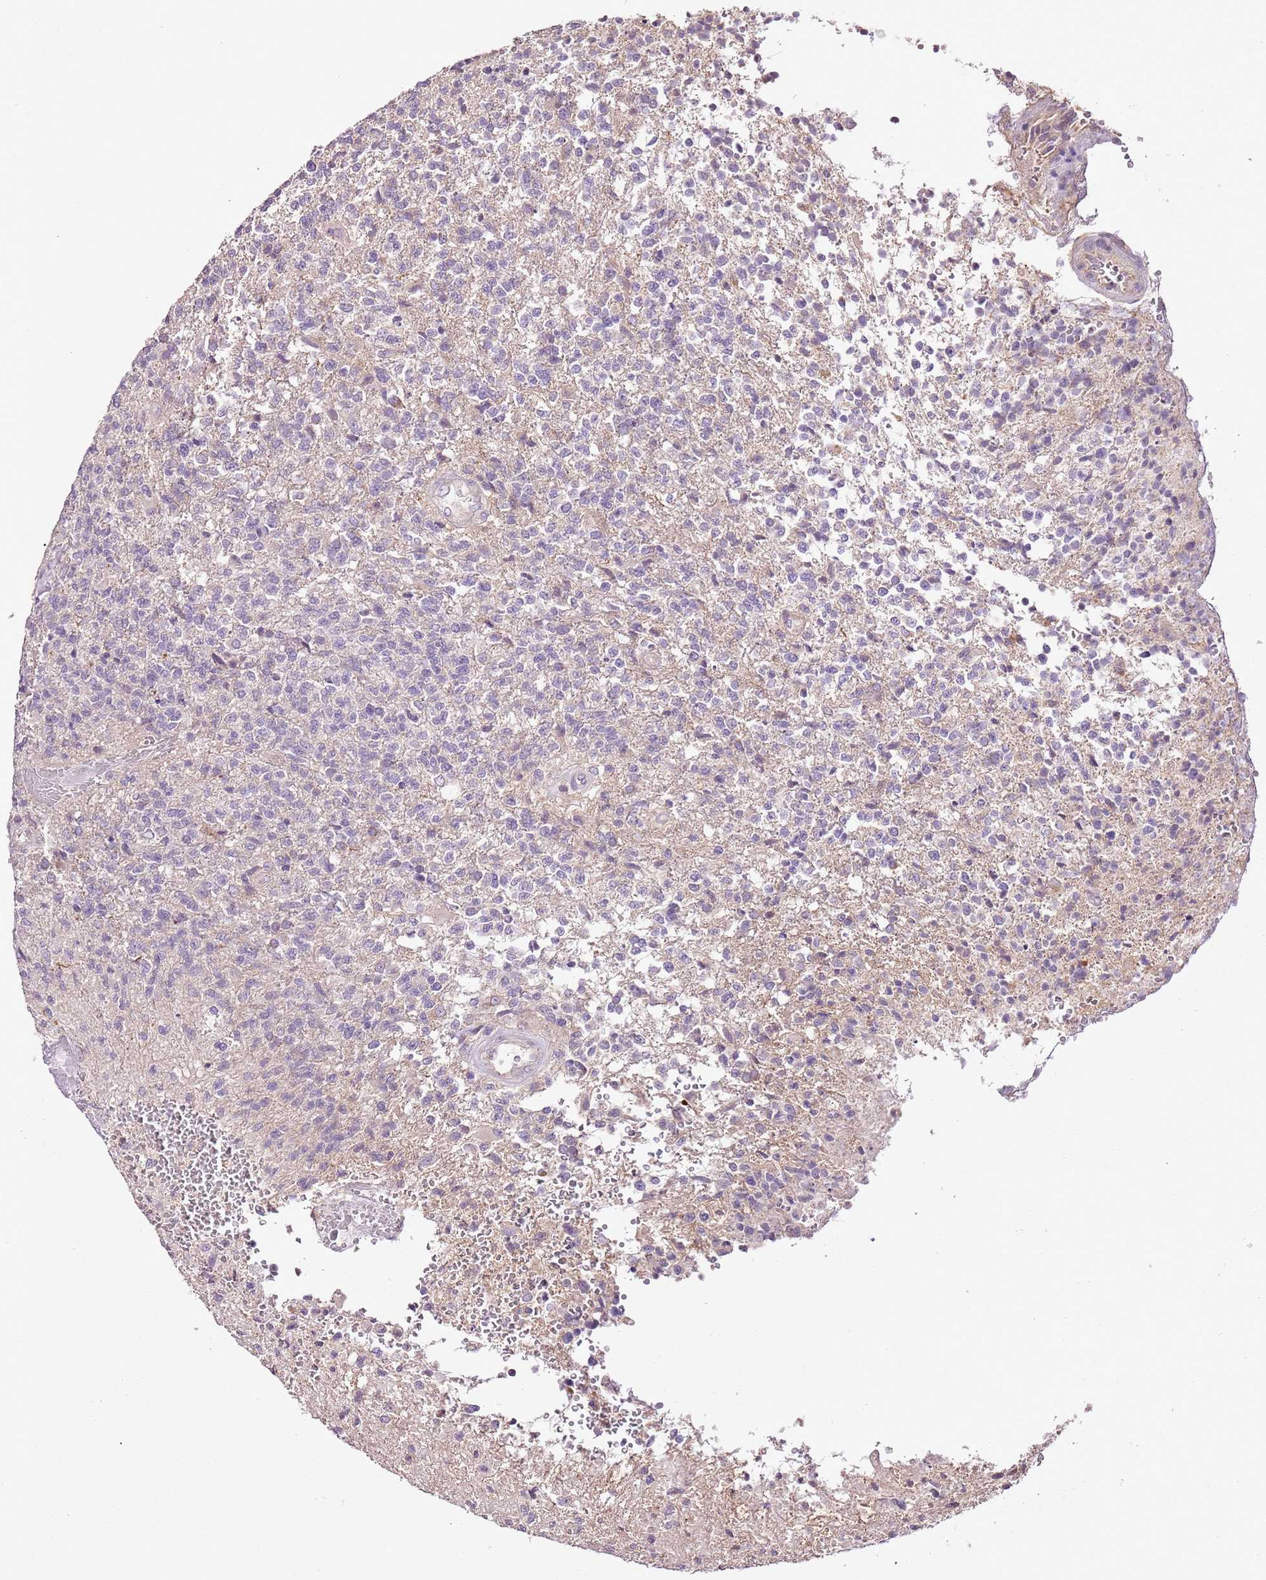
{"staining": {"intensity": "negative", "quantity": "none", "location": "none"}, "tissue": "glioma", "cell_type": "Tumor cells", "image_type": "cancer", "snomed": [{"axis": "morphology", "description": "Glioma, malignant, High grade"}, {"axis": "topography", "description": "Brain"}], "caption": "Immunohistochemistry (IHC) image of neoplastic tissue: glioma stained with DAB shows no significant protein positivity in tumor cells. Nuclei are stained in blue.", "gene": "CMKLR1", "patient": {"sex": "male", "age": 56}}